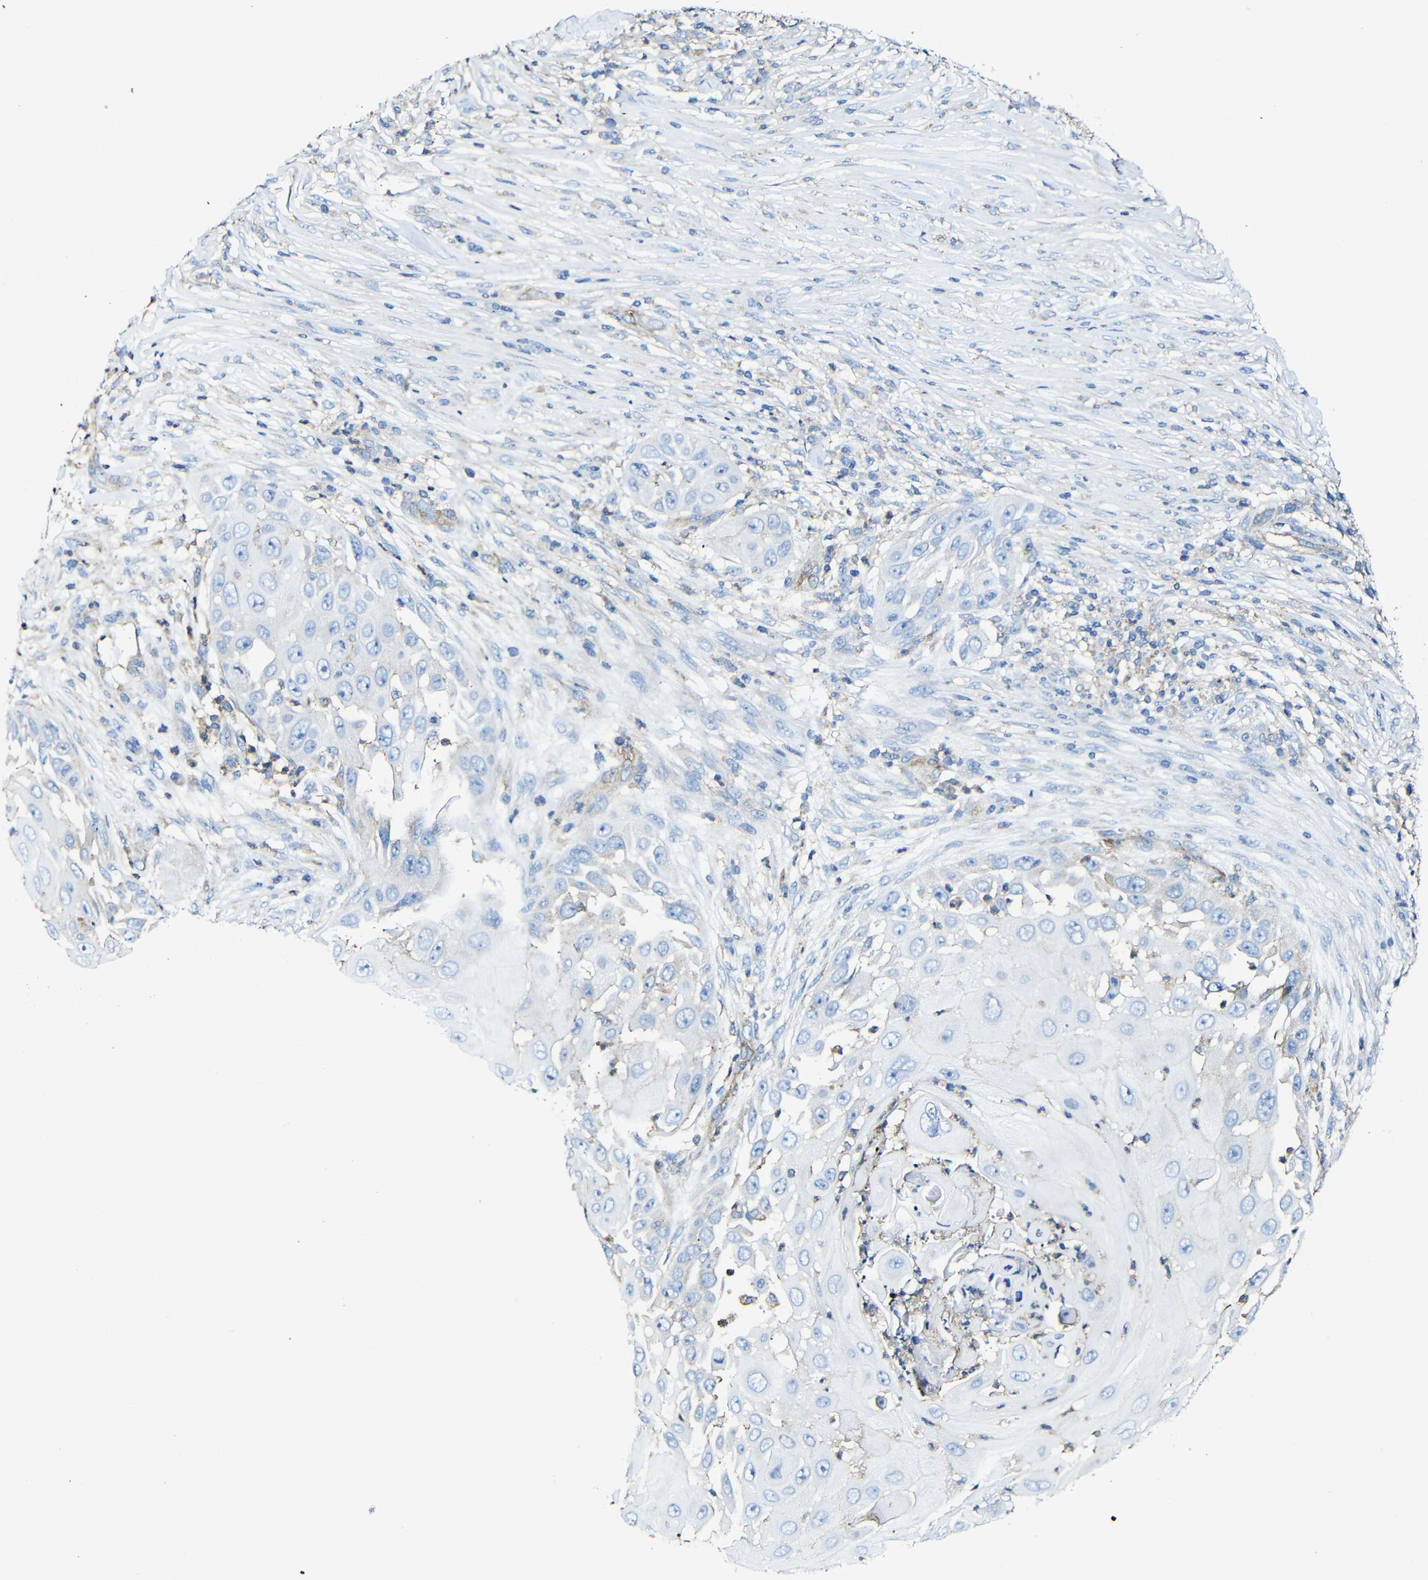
{"staining": {"intensity": "negative", "quantity": "none", "location": "none"}, "tissue": "skin cancer", "cell_type": "Tumor cells", "image_type": "cancer", "snomed": [{"axis": "morphology", "description": "Squamous cell carcinoma, NOS"}, {"axis": "topography", "description": "Skin"}], "caption": "Tumor cells show no significant protein staining in squamous cell carcinoma (skin). Nuclei are stained in blue.", "gene": "MSN", "patient": {"sex": "female", "age": 44}}